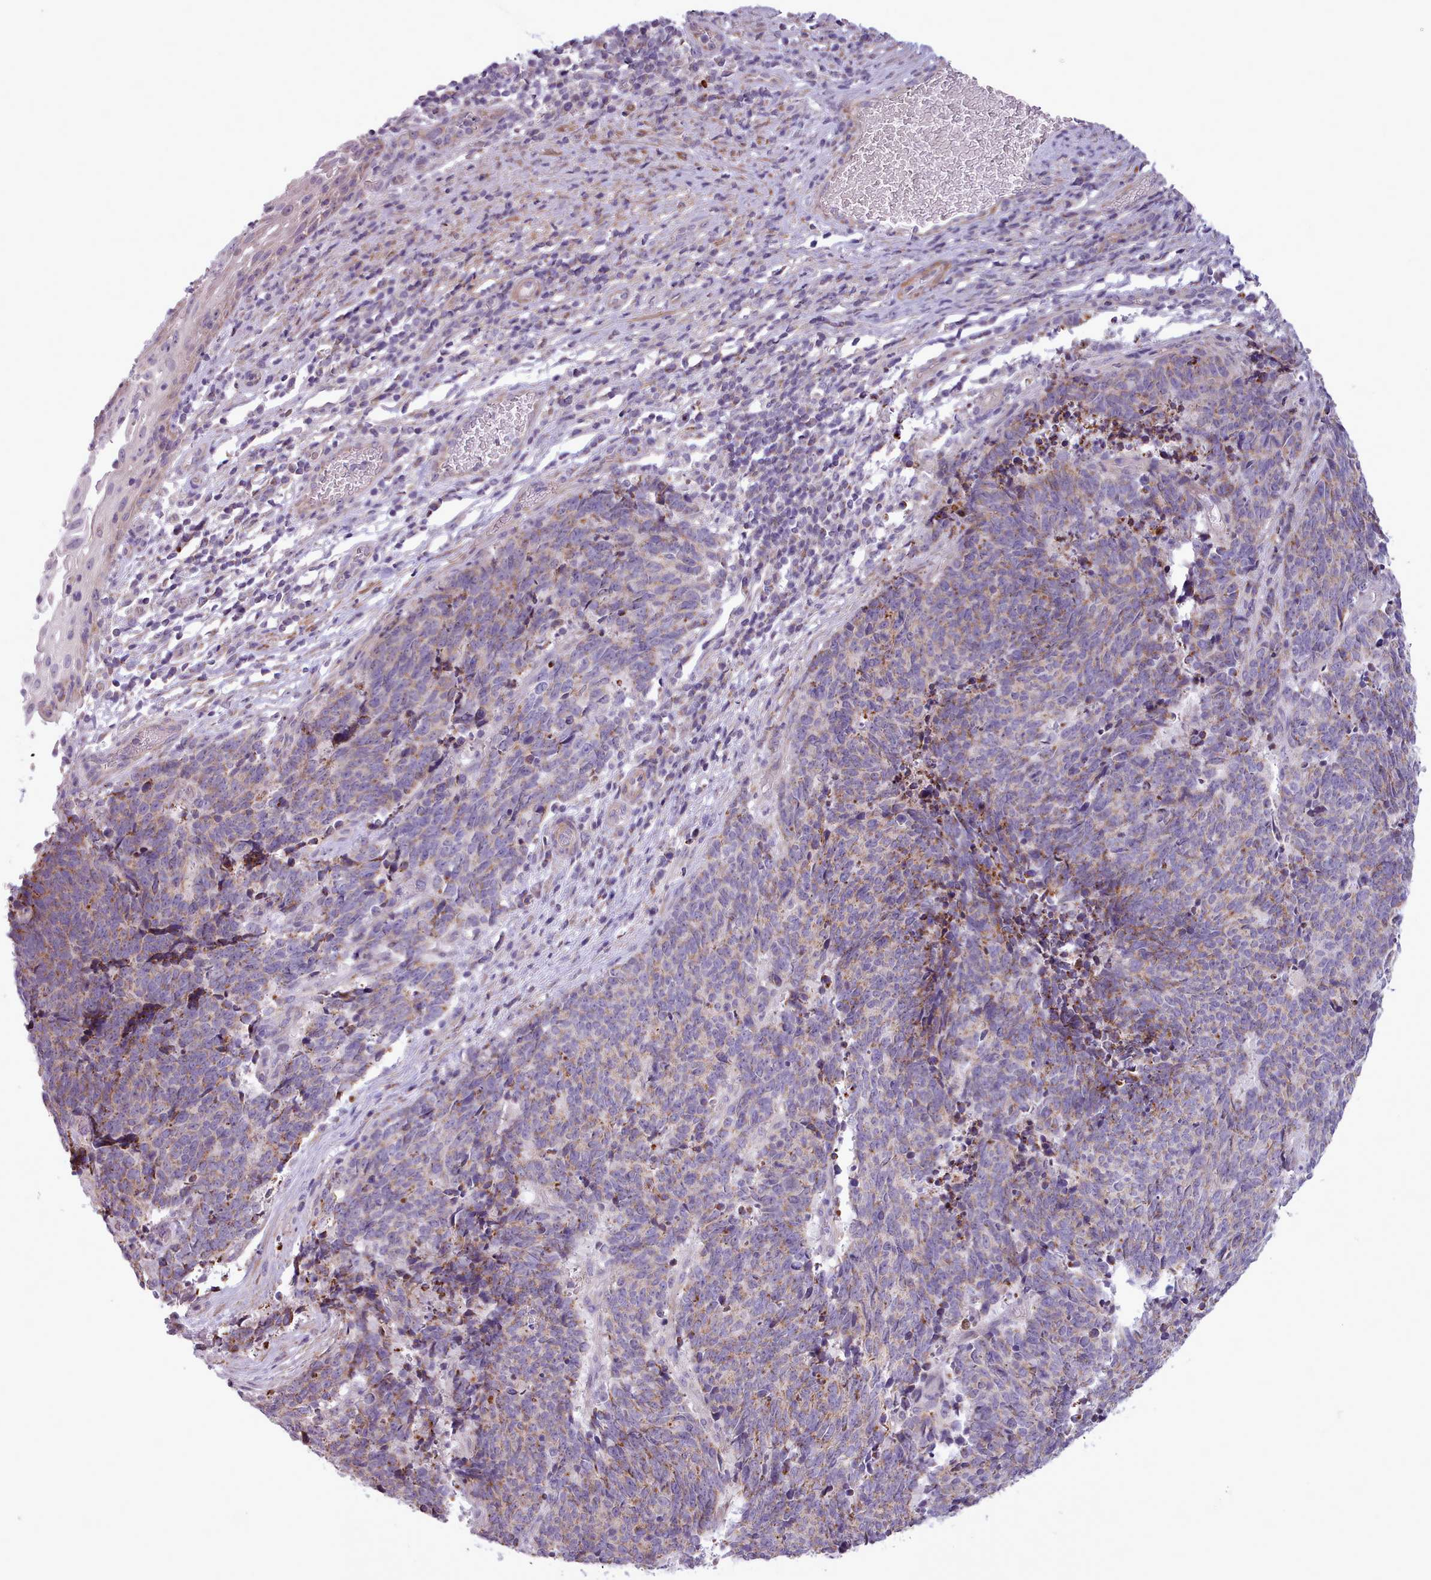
{"staining": {"intensity": "moderate", "quantity": ">75%", "location": "cytoplasmic/membranous"}, "tissue": "cervical cancer", "cell_type": "Tumor cells", "image_type": "cancer", "snomed": [{"axis": "morphology", "description": "Squamous cell carcinoma, NOS"}, {"axis": "topography", "description": "Cervix"}], "caption": "The image displays staining of cervical squamous cell carcinoma, revealing moderate cytoplasmic/membranous protein positivity (brown color) within tumor cells.", "gene": "AVL9", "patient": {"sex": "female", "age": 29}}